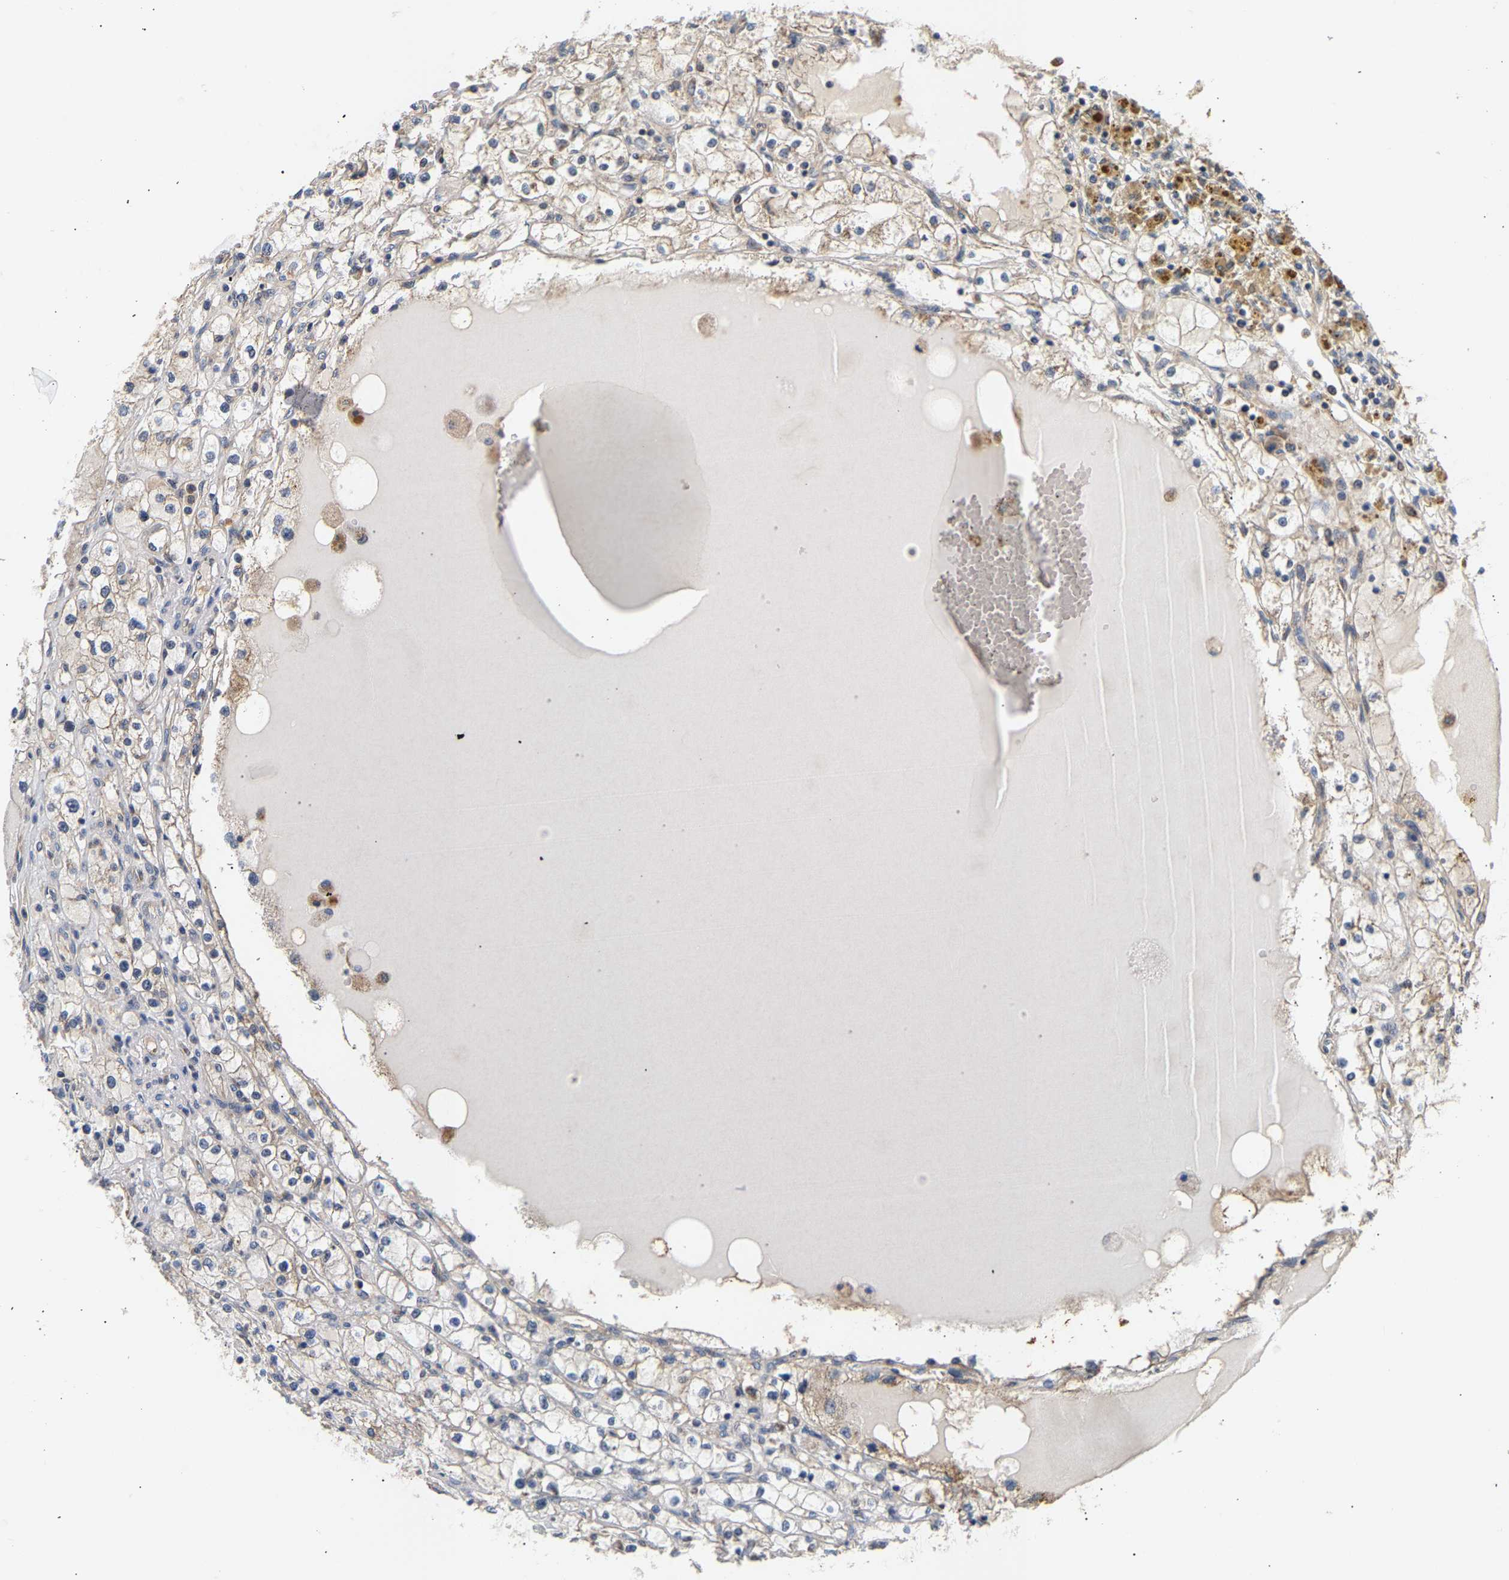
{"staining": {"intensity": "negative", "quantity": "none", "location": "none"}, "tissue": "renal cancer", "cell_type": "Tumor cells", "image_type": "cancer", "snomed": [{"axis": "morphology", "description": "Adenocarcinoma, NOS"}, {"axis": "topography", "description": "Kidney"}], "caption": "IHC of human renal adenocarcinoma exhibits no expression in tumor cells.", "gene": "PPID", "patient": {"sex": "male", "age": 56}}